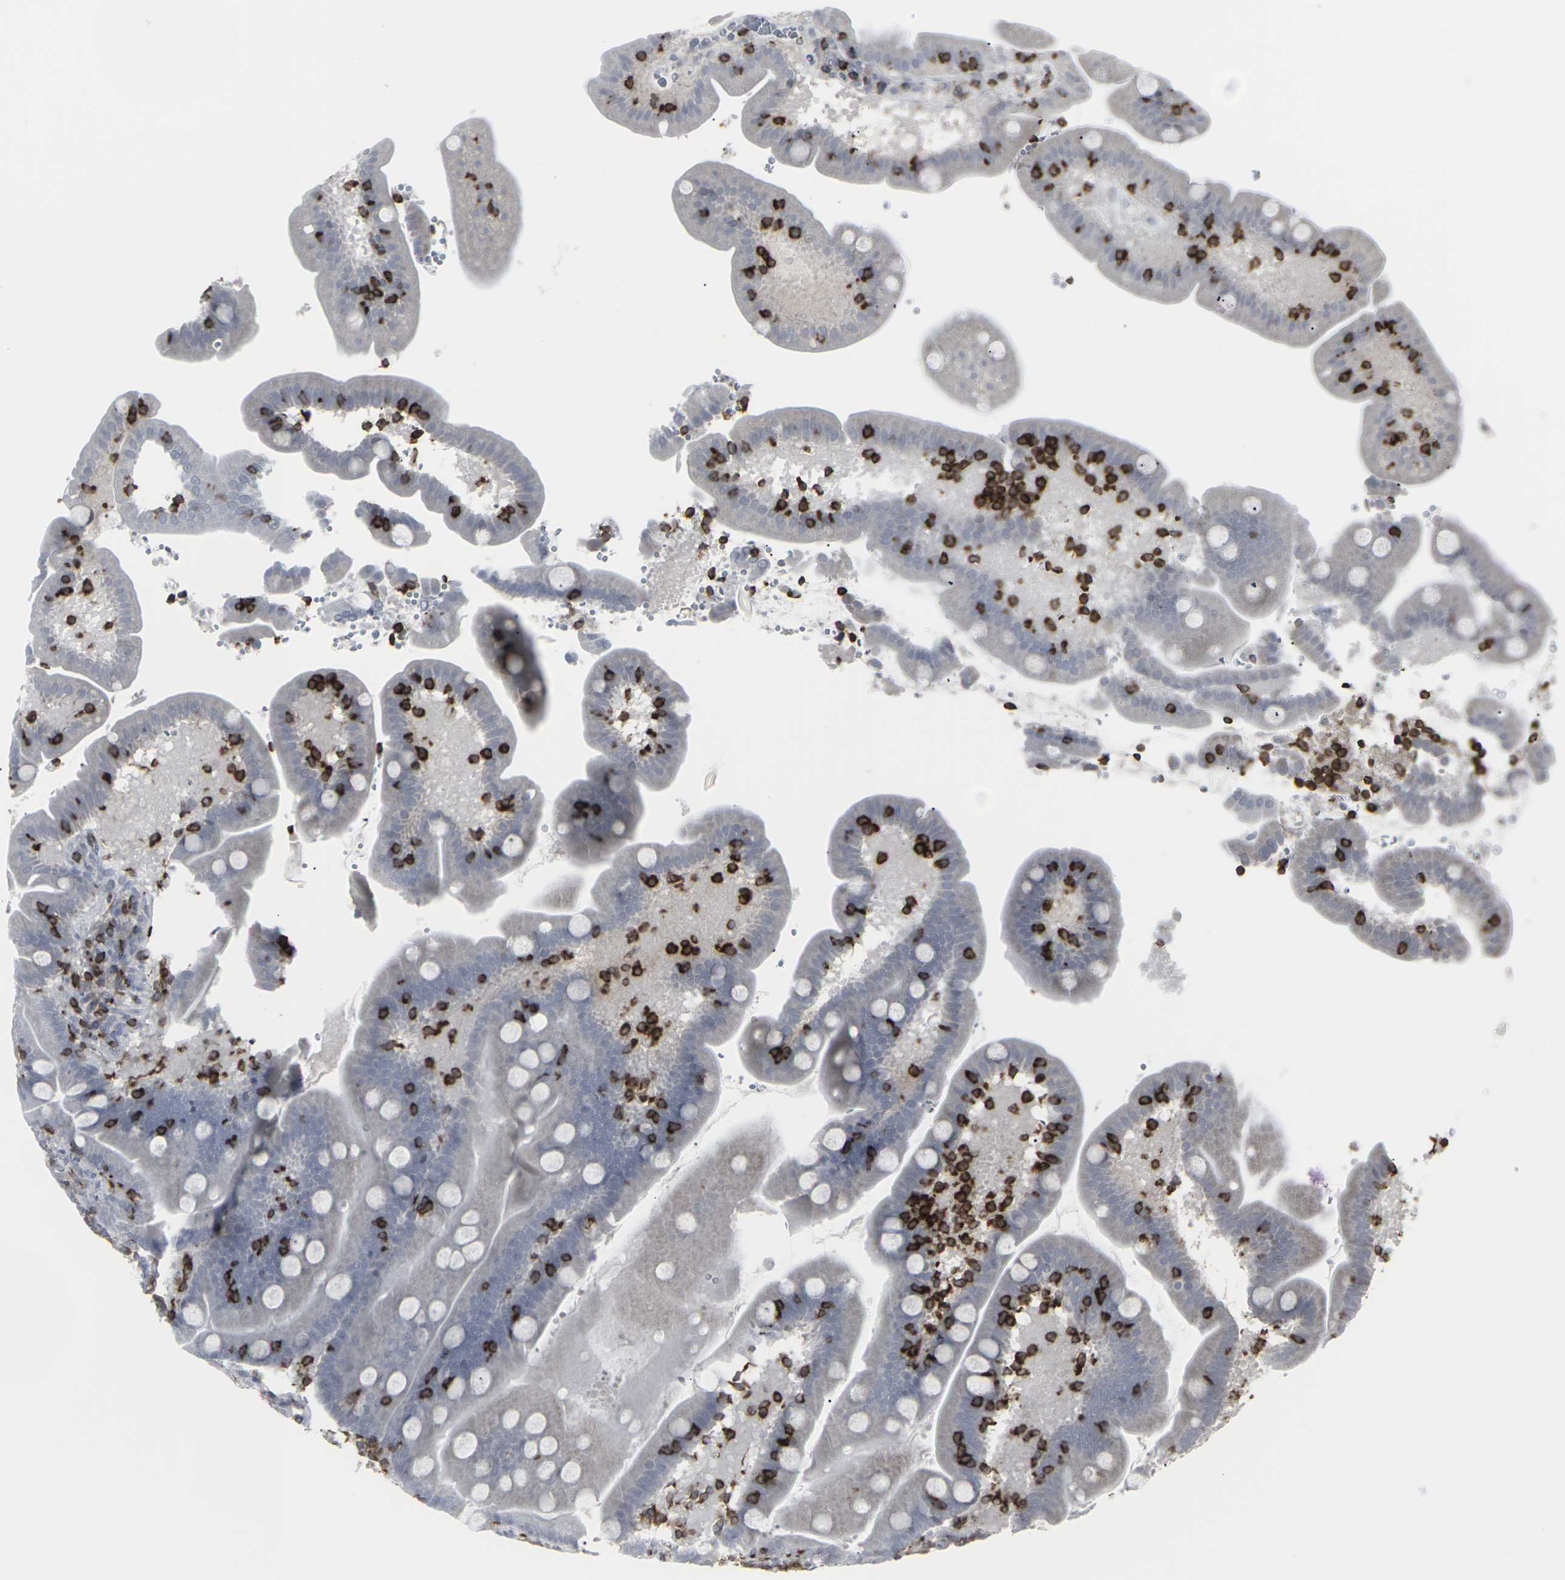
{"staining": {"intensity": "negative", "quantity": "none", "location": "none"}, "tissue": "duodenum", "cell_type": "Glandular cells", "image_type": "normal", "snomed": [{"axis": "morphology", "description": "Normal tissue, NOS"}, {"axis": "topography", "description": "Duodenum"}], "caption": "This is an immunohistochemistry photomicrograph of normal human duodenum. There is no staining in glandular cells.", "gene": "APOBEC2", "patient": {"sex": "male", "age": 54}}